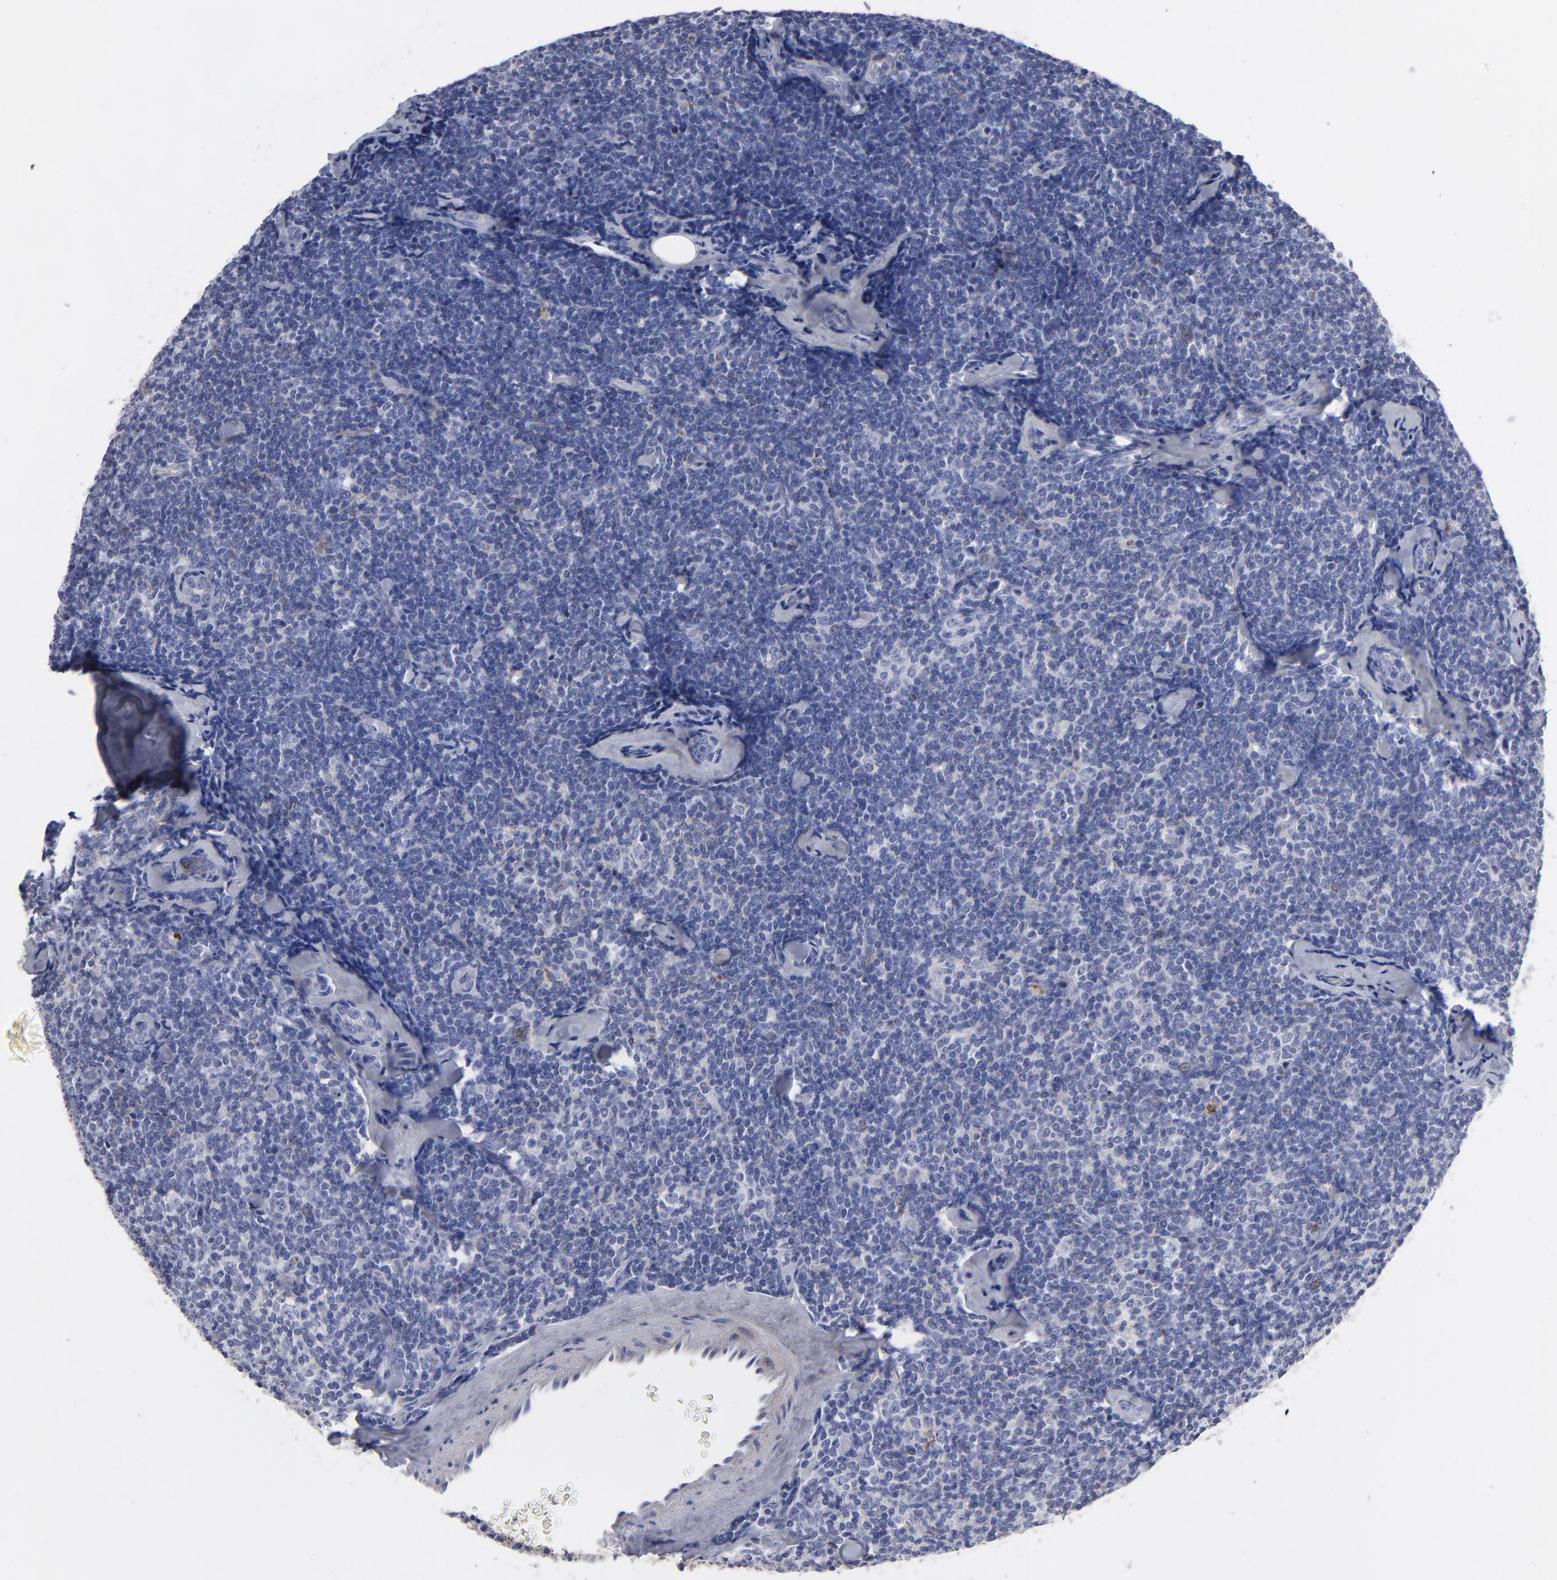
{"staining": {"intensity": "negative", "quantity": "none", "location": "none"}, "tissue": "lymphoma", "cell_type": "Tumor cells", "image_type": "cancer", "snomed": [{"axis": "morphology", "description": "Malignant lymphoma, non-Hodgkin's type, Low grade"}, {"axis": "topography", "description": "Lymph node"}], "caption": "Immunohistochemistry (IHC) of lymphoma exhibits no expression in tumor cells.", "gene": "CADM3", "patient": {"sex": "female", "age": 56}}